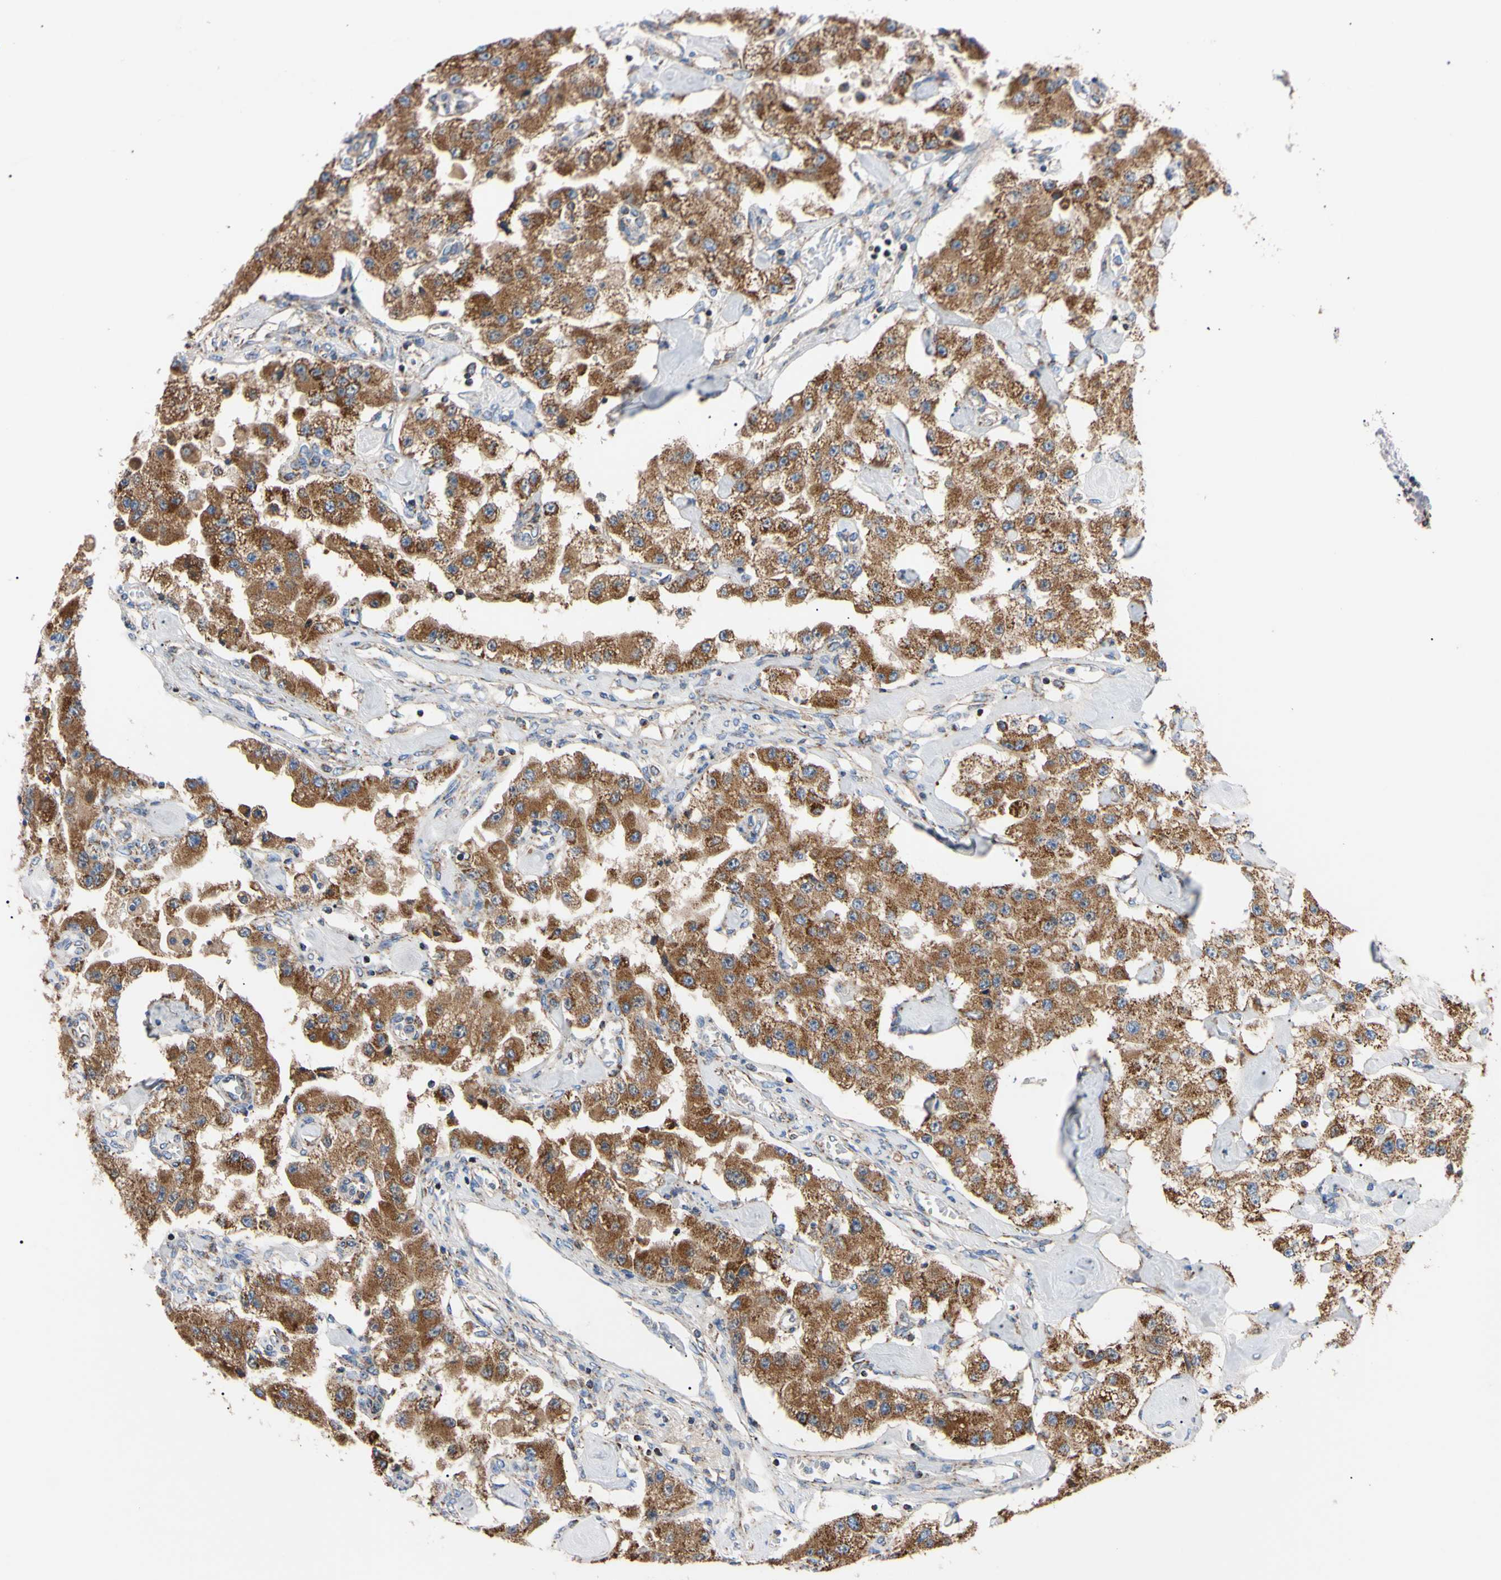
{"staining": {"intensity": "strong", "quantity": ">75%", "location": "cytoplasmic/membranous"}, "tissue": "carcinoid", "cell_type": "Tumor cells", "image_type": "cancer", "snomed": [{"axis": "morphology", "description": "Carcinoid, malignant, NOS"}, {"axis": "topography", "description": "Pancreas"}], "caption": "A high-resolution histopathology image shows IHC staining of carcinoid (malignant), which reveals strong cytoplasmic/membranous expression in approximately >75% of tumor cells.", "gene": "CLPP", "patient": {"sex": "male", "age": 41}}